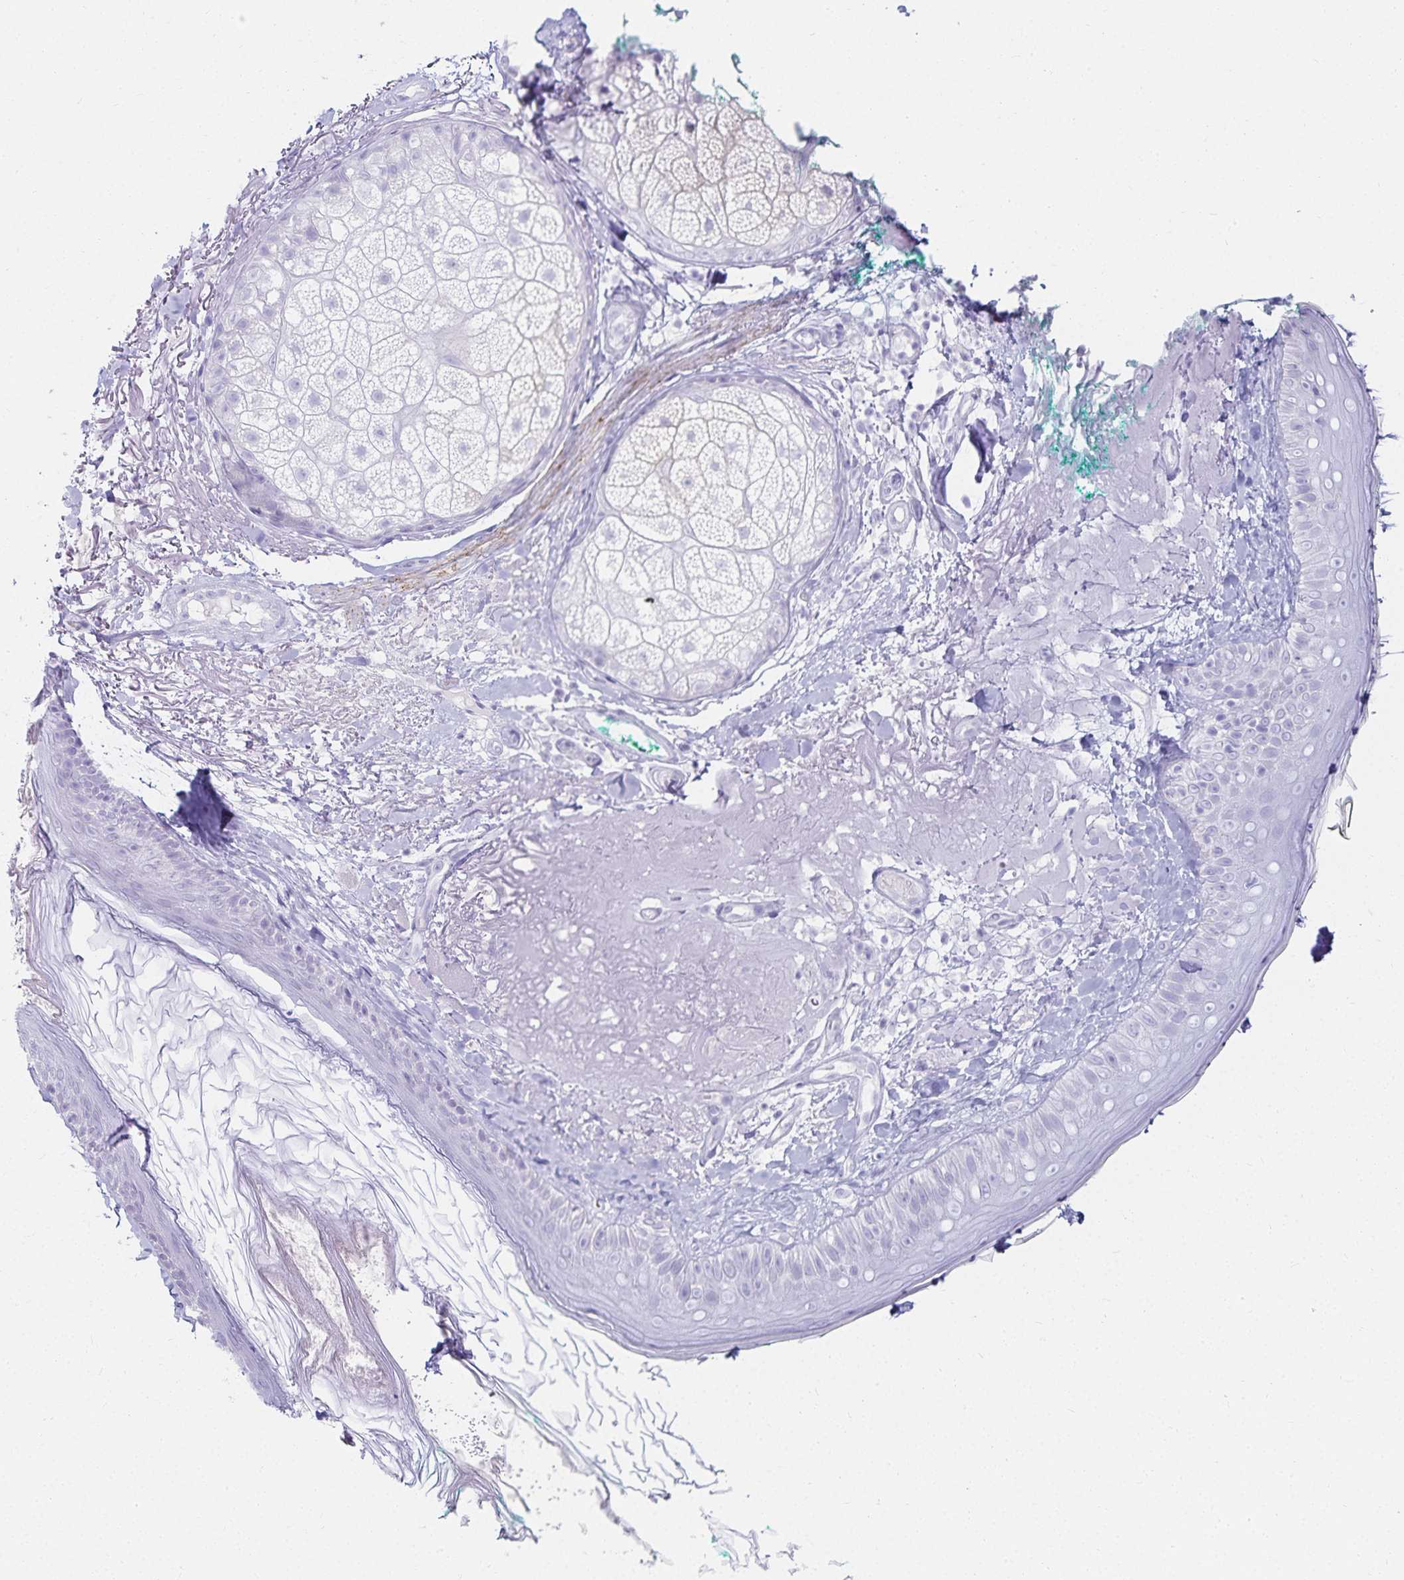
{"staining": {"intensity": "negative", "quantity": "none", "location": "none"}, "tissue": "skin", "cell_type": "Fibroblasts", "image_type": "normal", "snomed": [{"axis": "morphology", "description": "Normal tissue, NOS"}, {"axis": "topography", "description": "Skin"}], "caption": "The image exhibits no significant positivity in fibroblasts of skin.", "gene": "GP2", "patient": {"sex": "male", "age": 73}}